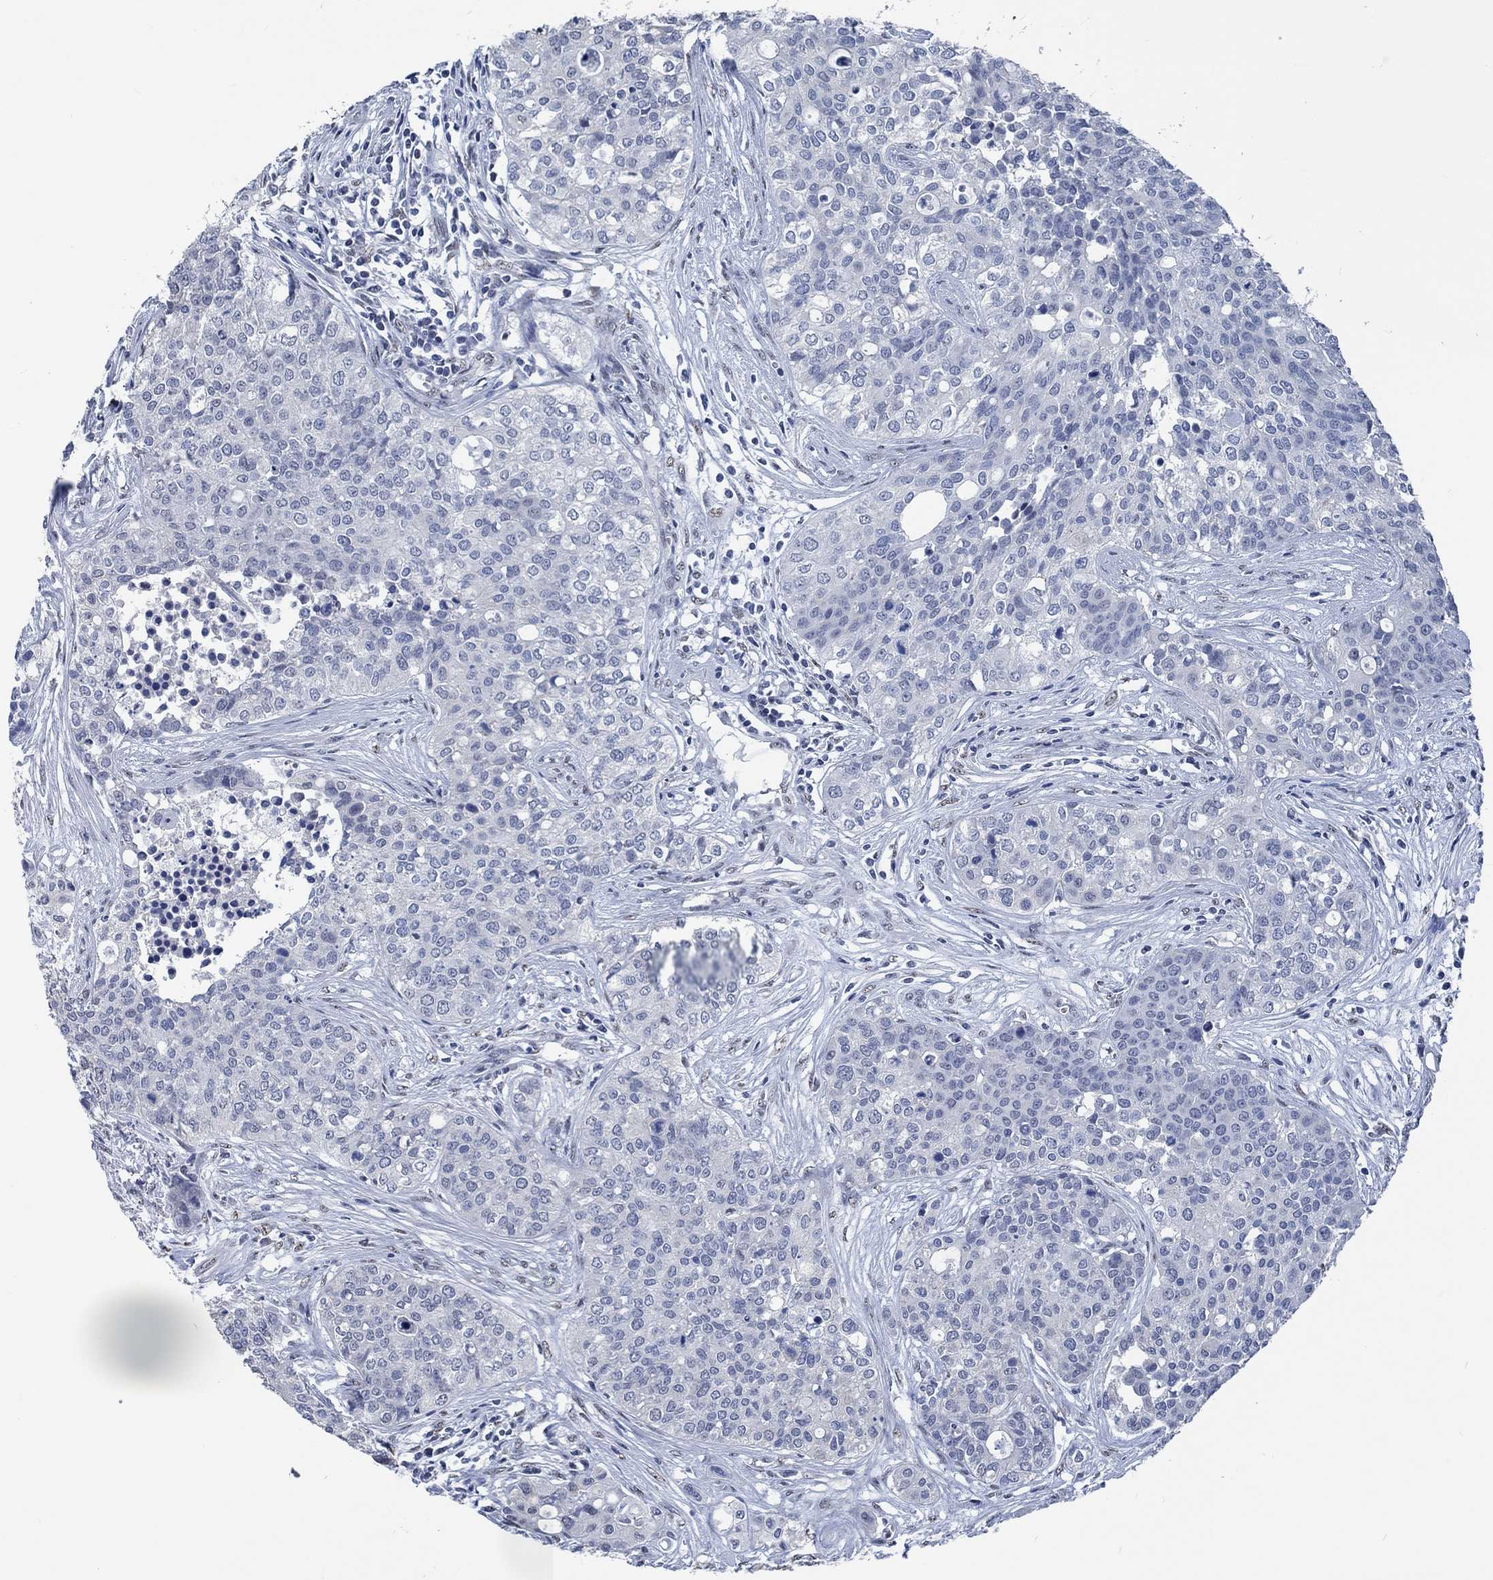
{"staining": {"intensity": "negative", "quantity": "none", "location": "none"}, "tissue": "carcinoid", "cell_type": "Tumor cells", "image_type": "cancer", "snomed": [{"axis": "morphology", "description": "Carcinoid, malignant, NOS"}, {"axis": "topography", "description": "Colon"}], "caption": "Tumor cells are negative for brown protein staining in carcinoid (malignant).", "gene": "OBSCN", "patient": {"sex": "male", "age": 81}}